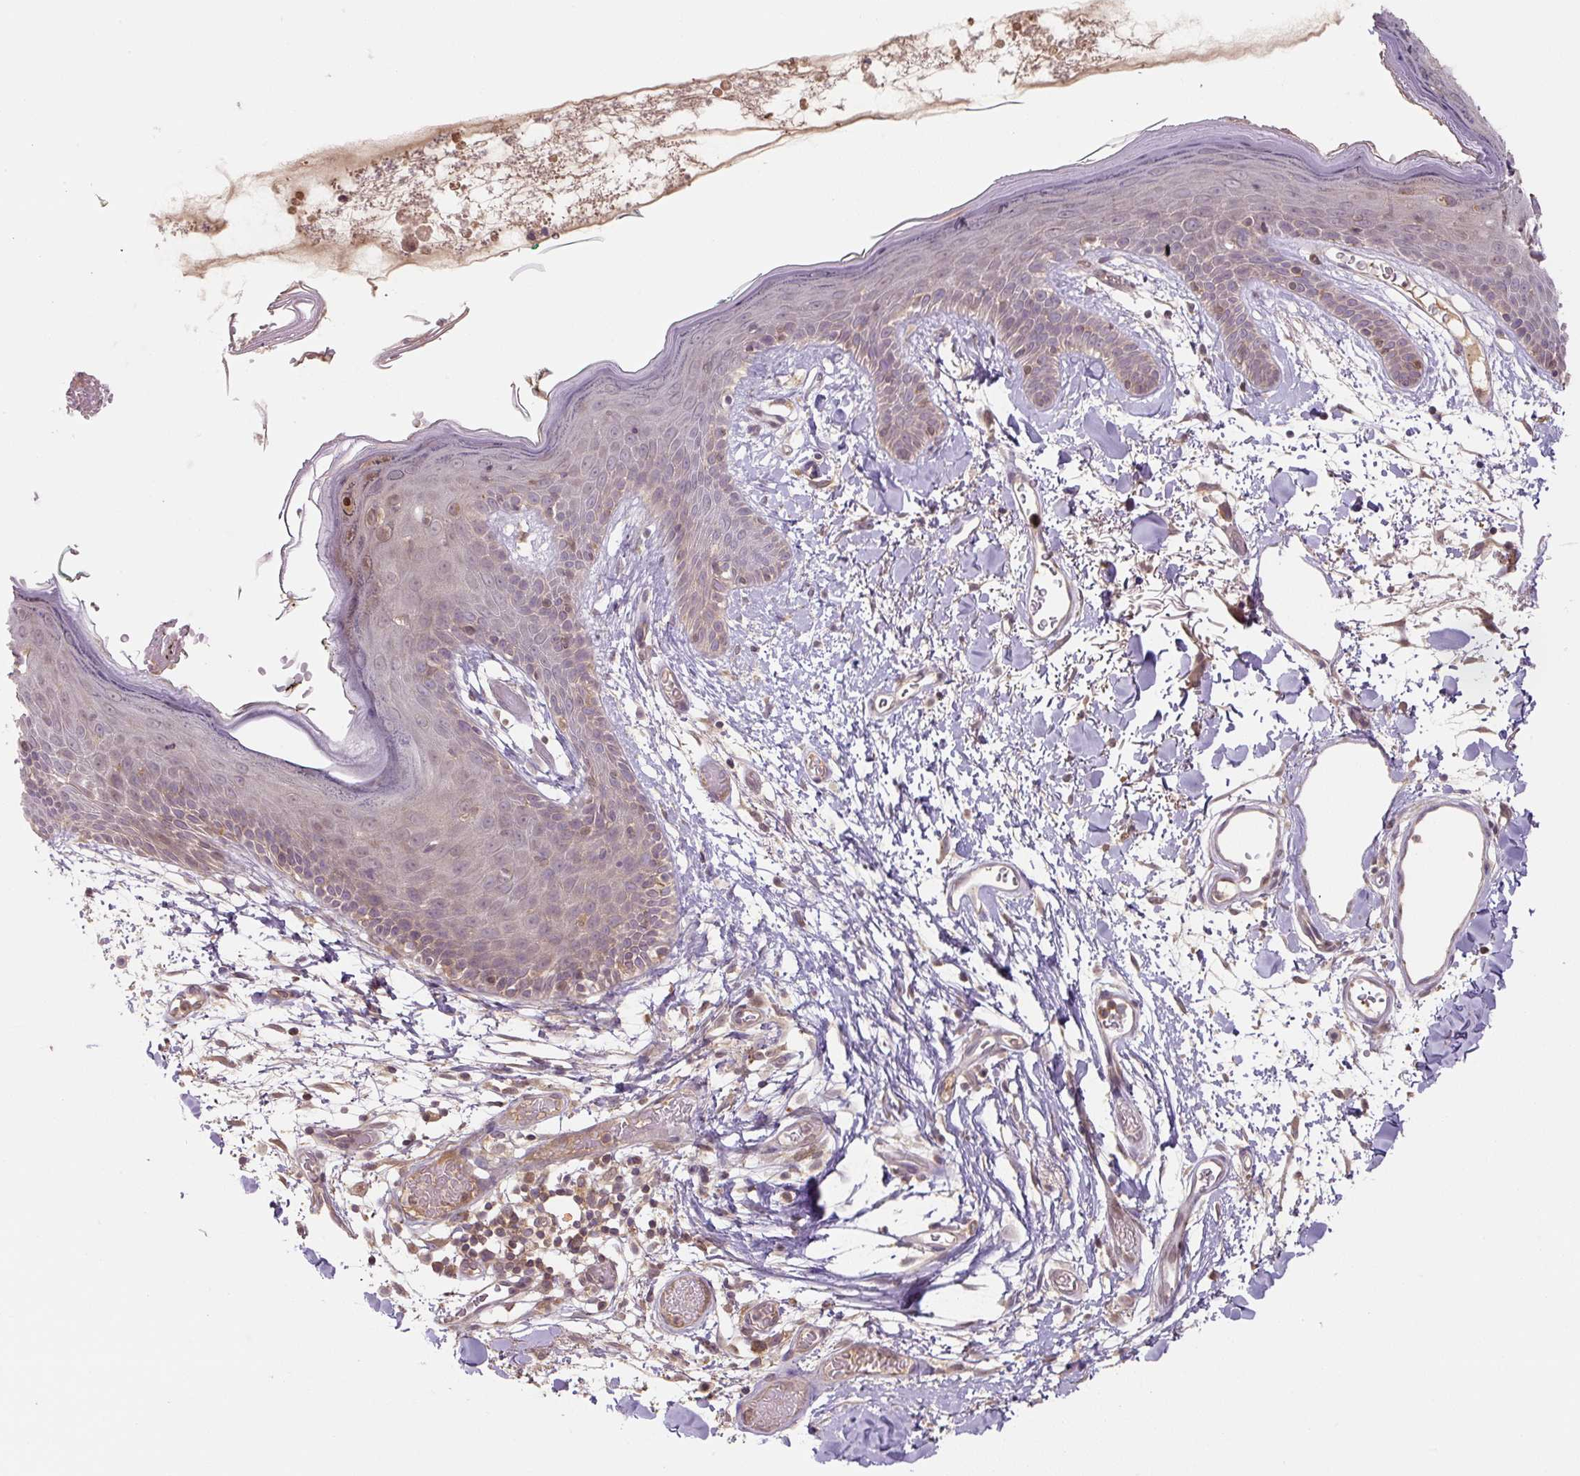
{"staining": {"intensity": "weak", "quantity": "<25%", "location": "cytoplasmic/membranous"}, "tissue": "skin", "cell_type": "Fibroblasts", "image_type": "normal", "snomed": [{"axis": "morphology", "description": "Normal tissue, NOS"}, {"axis": "topography", "description": "Skin"}], "caption": "Fibroblasts are negative for brown protein staining in unremarkable skin. (IHC, brightfield microscopy, high magnification).", "gene": "C2orf73", "patient": {"sex": "male", "age": 79}}